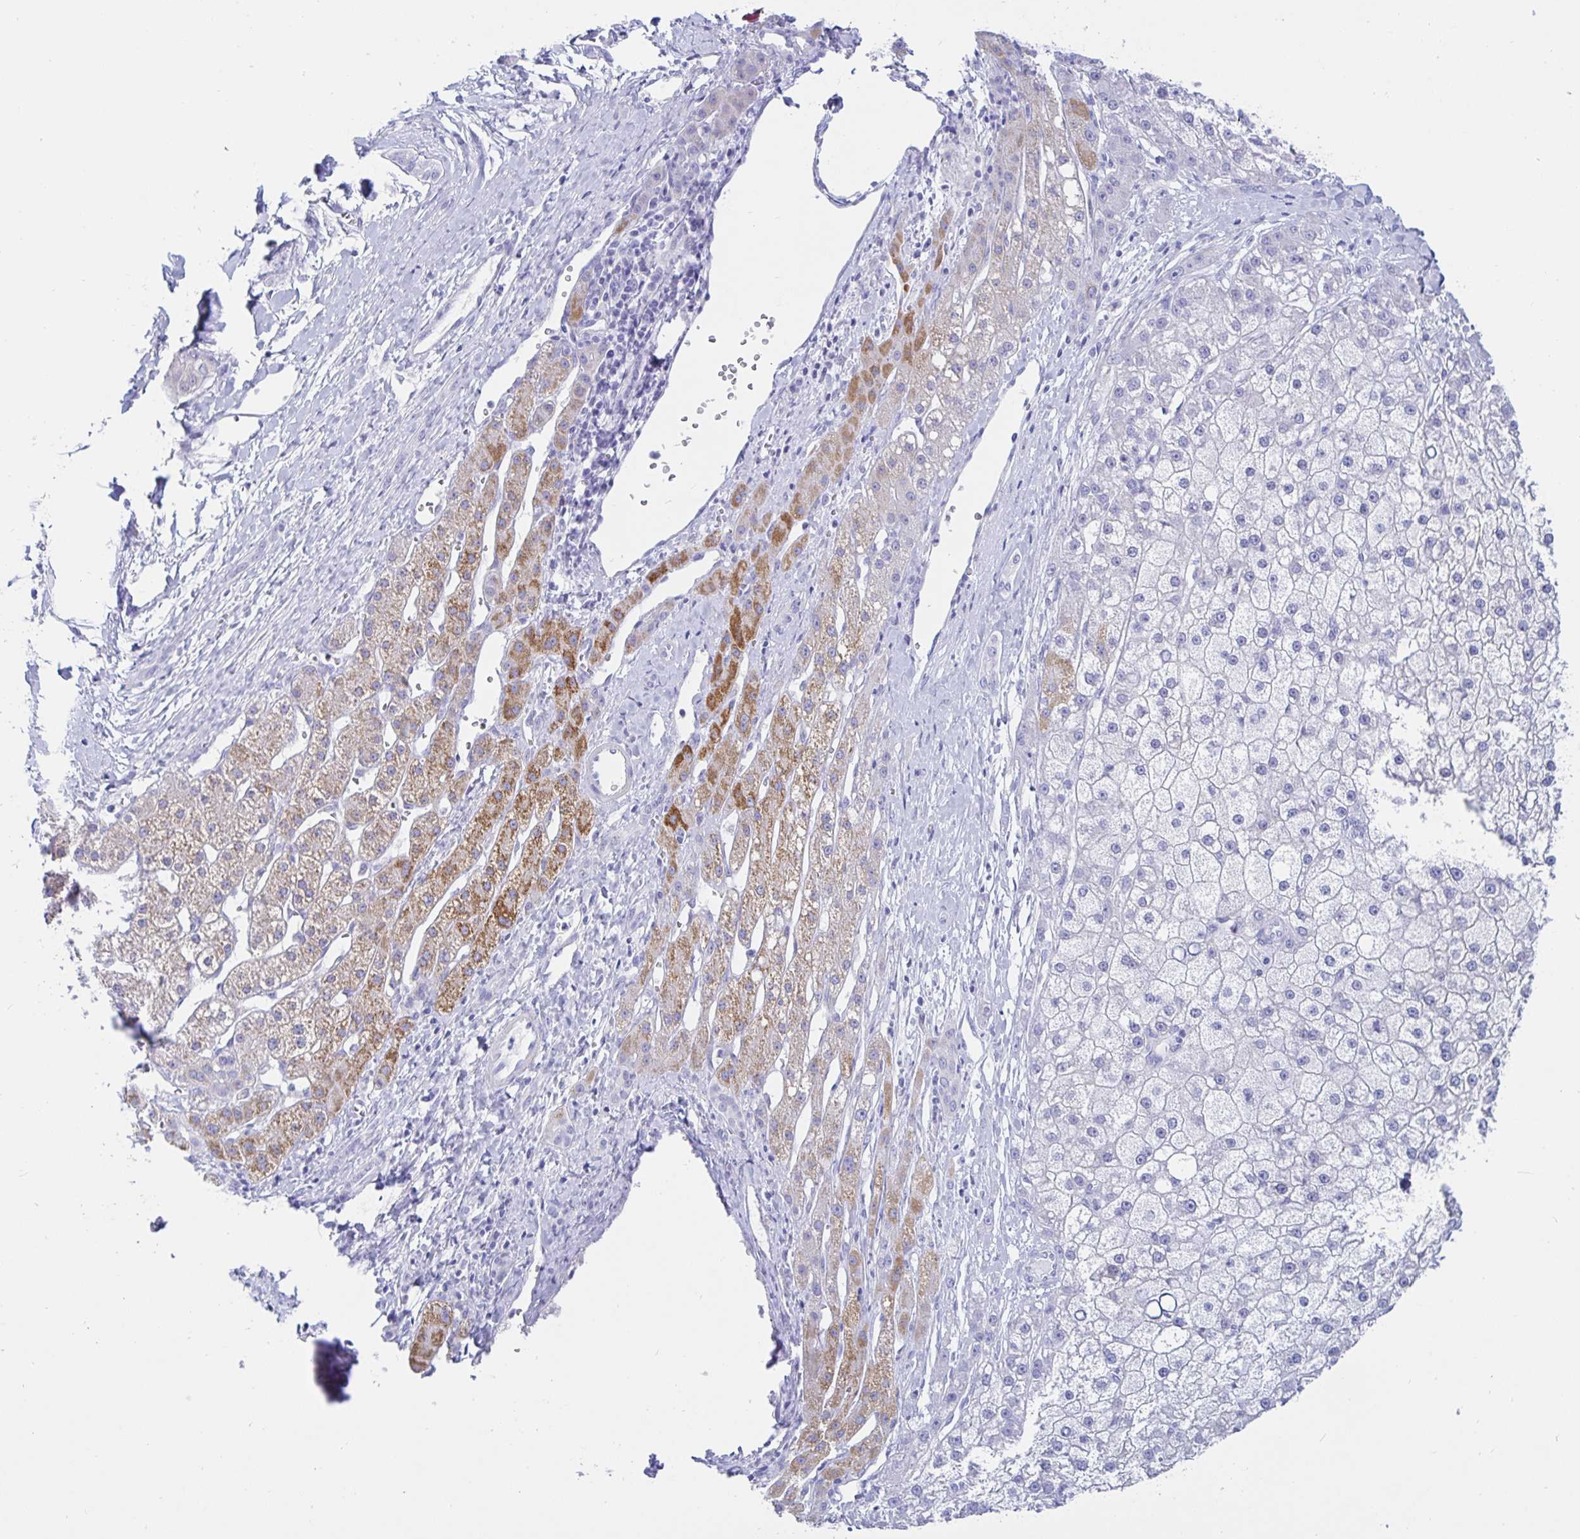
{"staining": {"intensity": "negative", "quantity": "none", "location": "none"}, "tissue": "liver cancer", "cell_type": "Tumor cells", "image_type": "cancer", "snomed": [{"axis": "morphology", "description": "Carcinoma, Hepatocellular, NOS"}, {"axis": "topography", "description": "Liver"}], "caption": "This is an IHC histopathology image of hepatocellular carcinoma (liver). There is no positivity in tumor cells.", "gene": "KCNH6", "patient": {"sex": "male", "age": 67}}